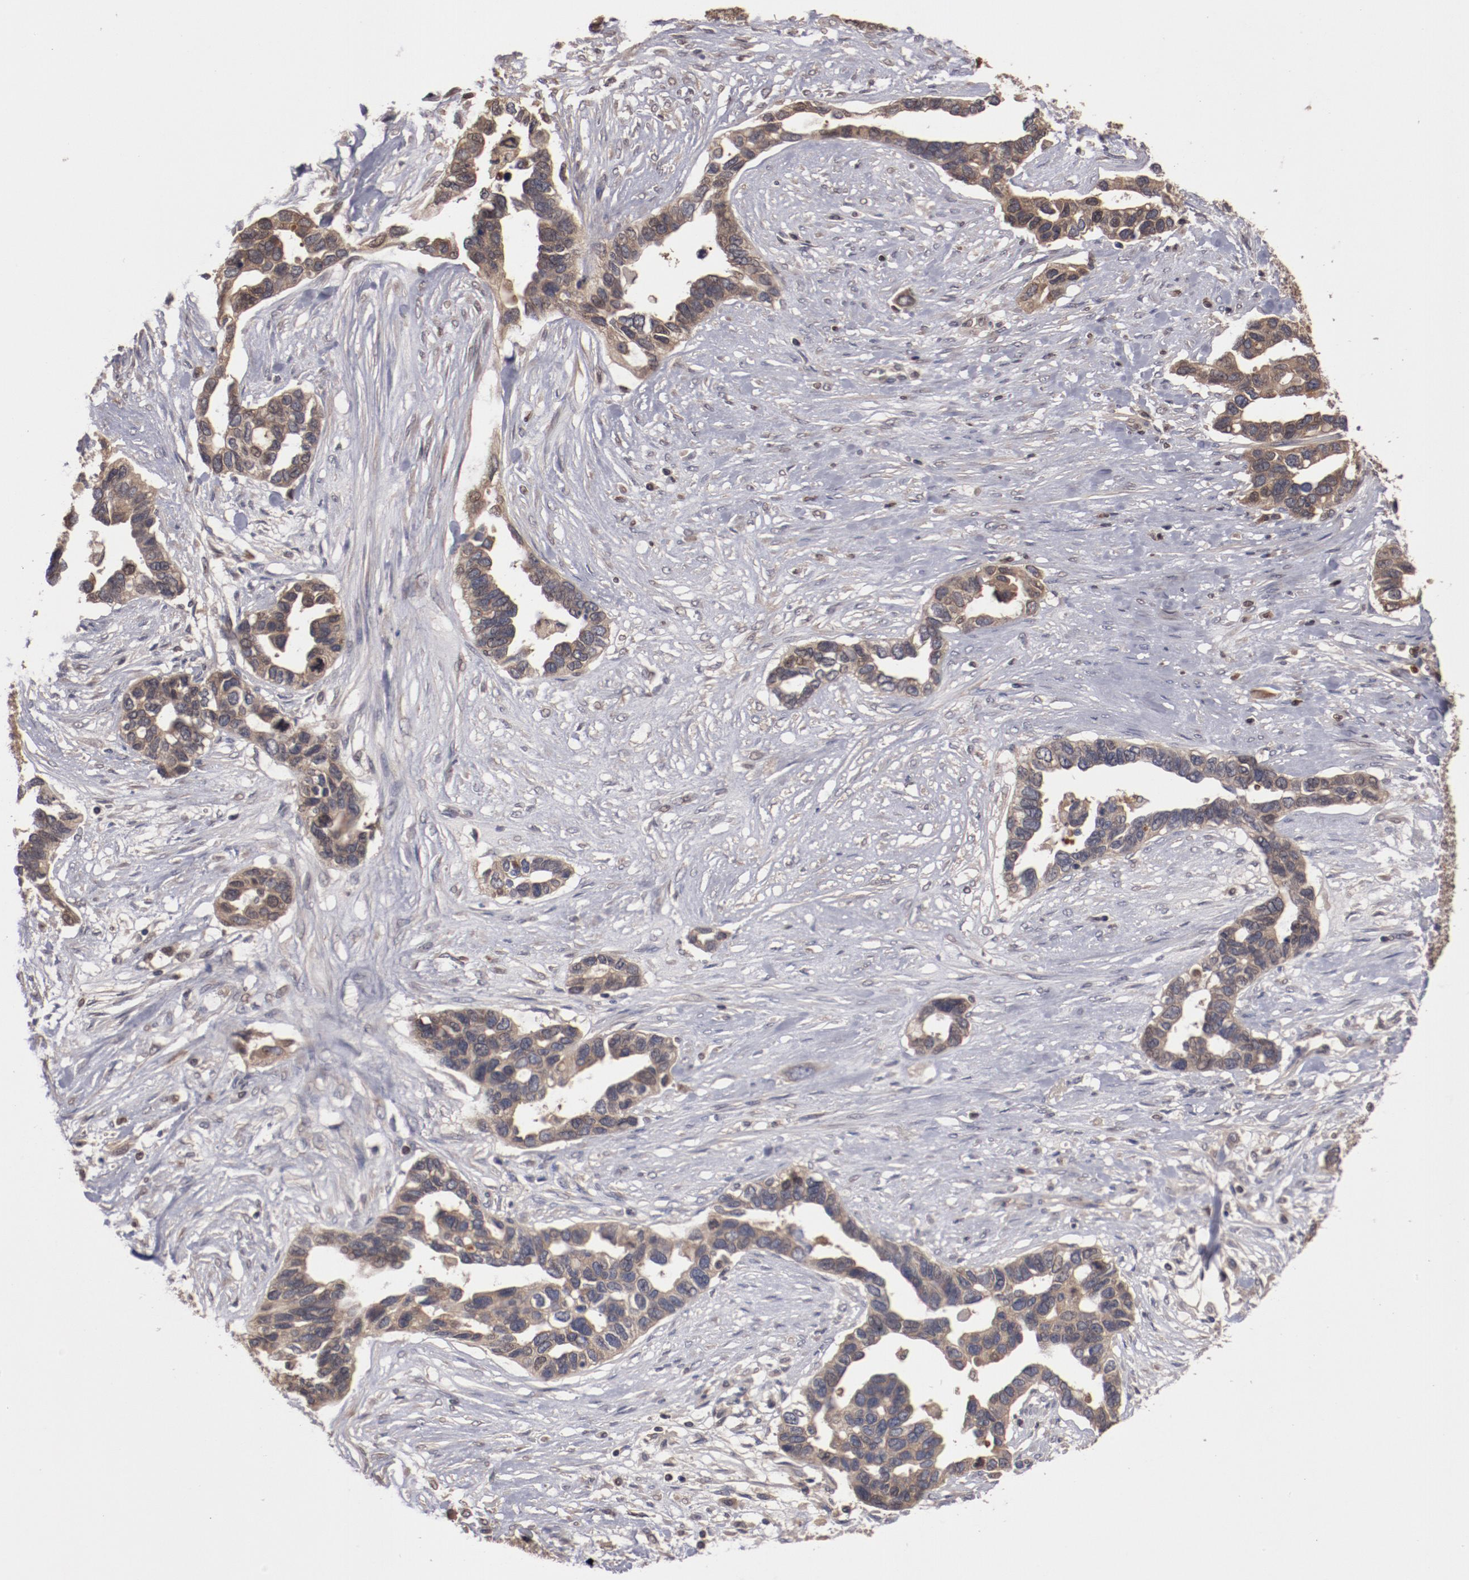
{"staining": {"intensity": "weak", "quantity": ">75%", "location": "cytoplasmic/membranous"}, "tissue": "ovarian cancer", "cell_type": "Tumor cells", "image_type": "cancer", "snomed": [{"axis": "morphology", "description": "Cystadenocarcinoma, serous, NOS"}, {"axis": "topography", "description": "Ovary"}], "caption": "IHC of human ovarian cancer (serous cystadenocarcinoma) shows low levels of weak cytoplasmic/membranous expression in approximately >75% of tumor cells.", "gene": "SERPINA7", "patient": {"sex": "female", "age": 54}}